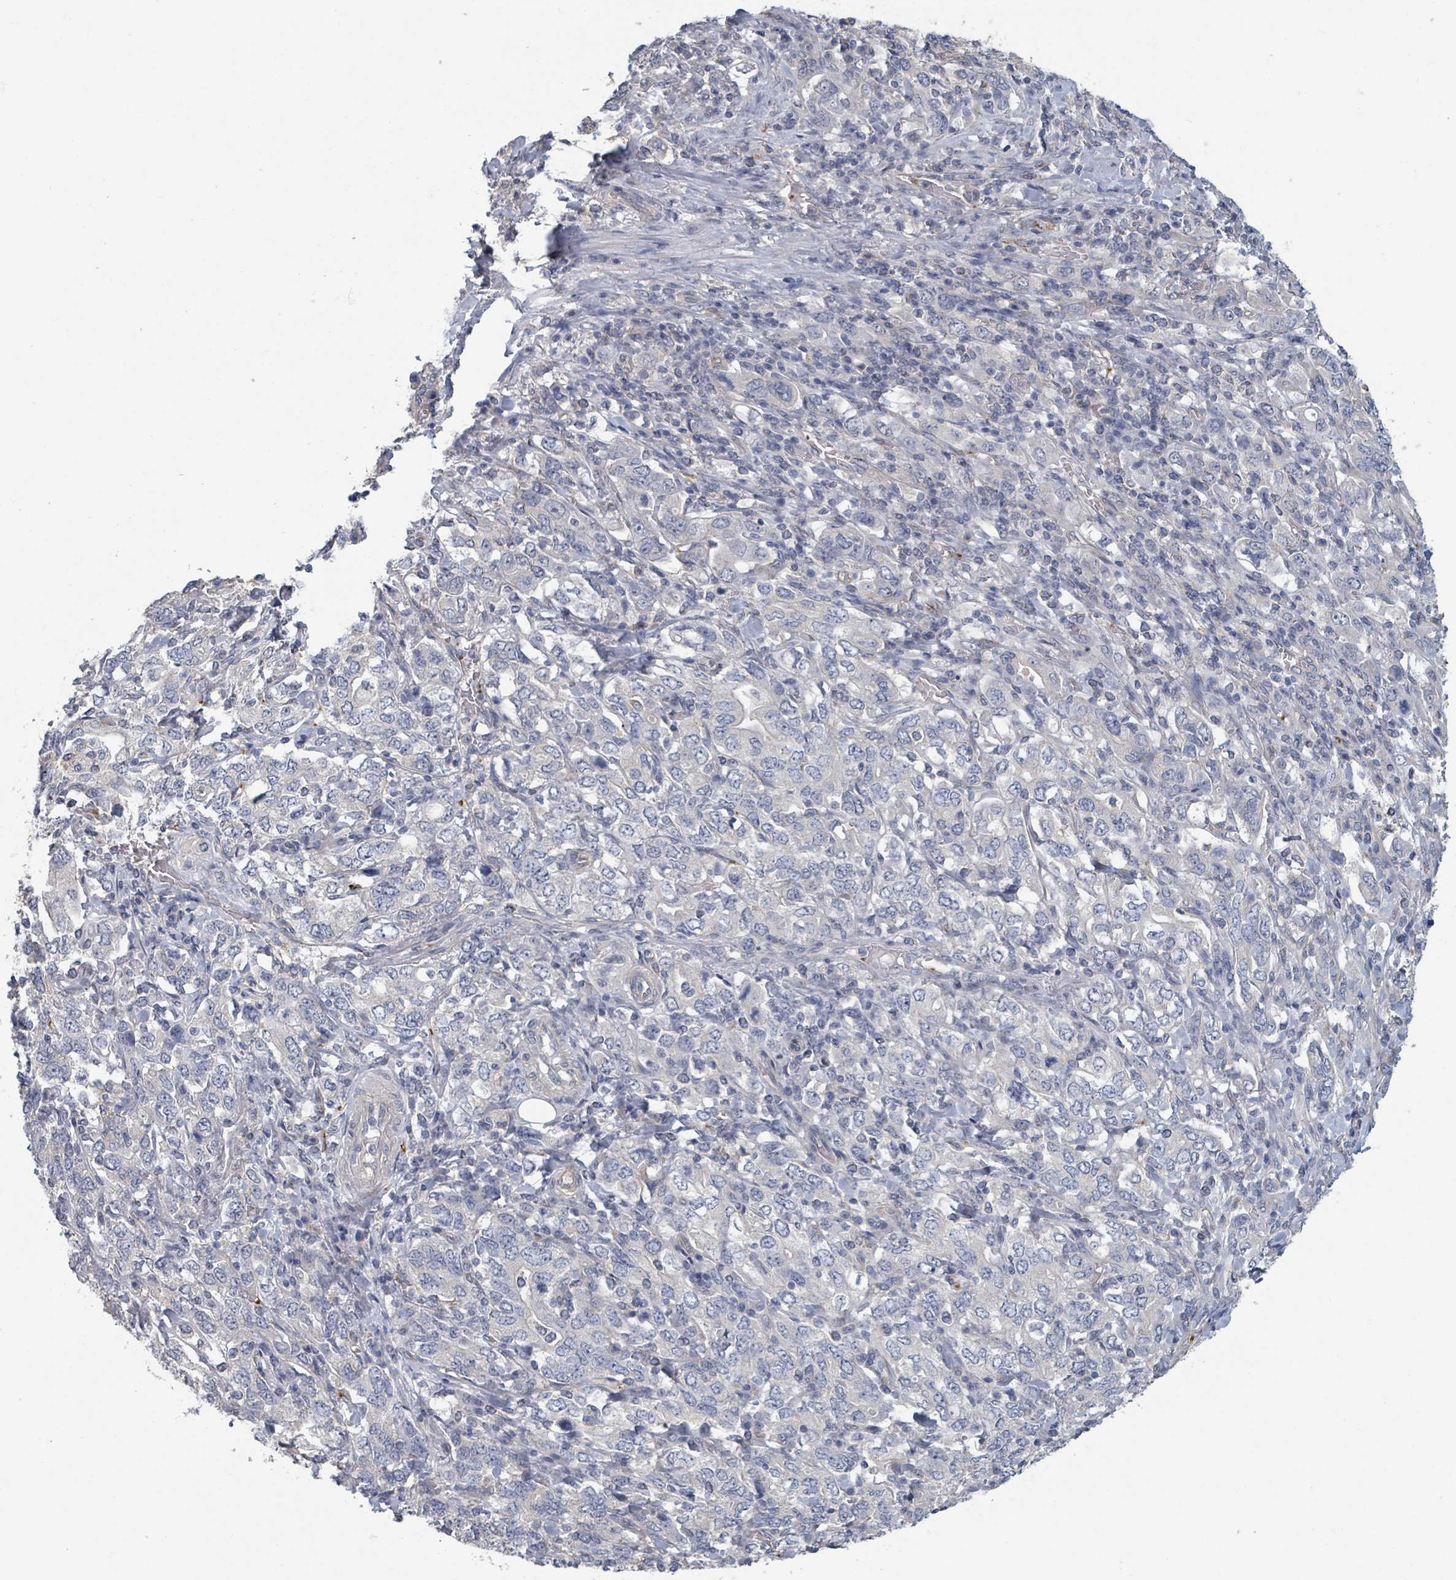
{"staining": {"intensity": "negative", "quantity": "none", "location": "none"}, "tissue": "stomach cancer", "cell_type": "Tumor cells", "image_type": "cancer", "snomed": [{"axis": "morphology", "description": "Adenocarcinoma, NOS"}, {"axis": "topography", "description": "Stomach, upper"}, {"axis": "topography", "description": "Stomach"}], "caption": "Tumor cells show no significant staining in stomach cancer.", "gene": "PLAUR", "patient": {"sex": "male", "age": 62}}